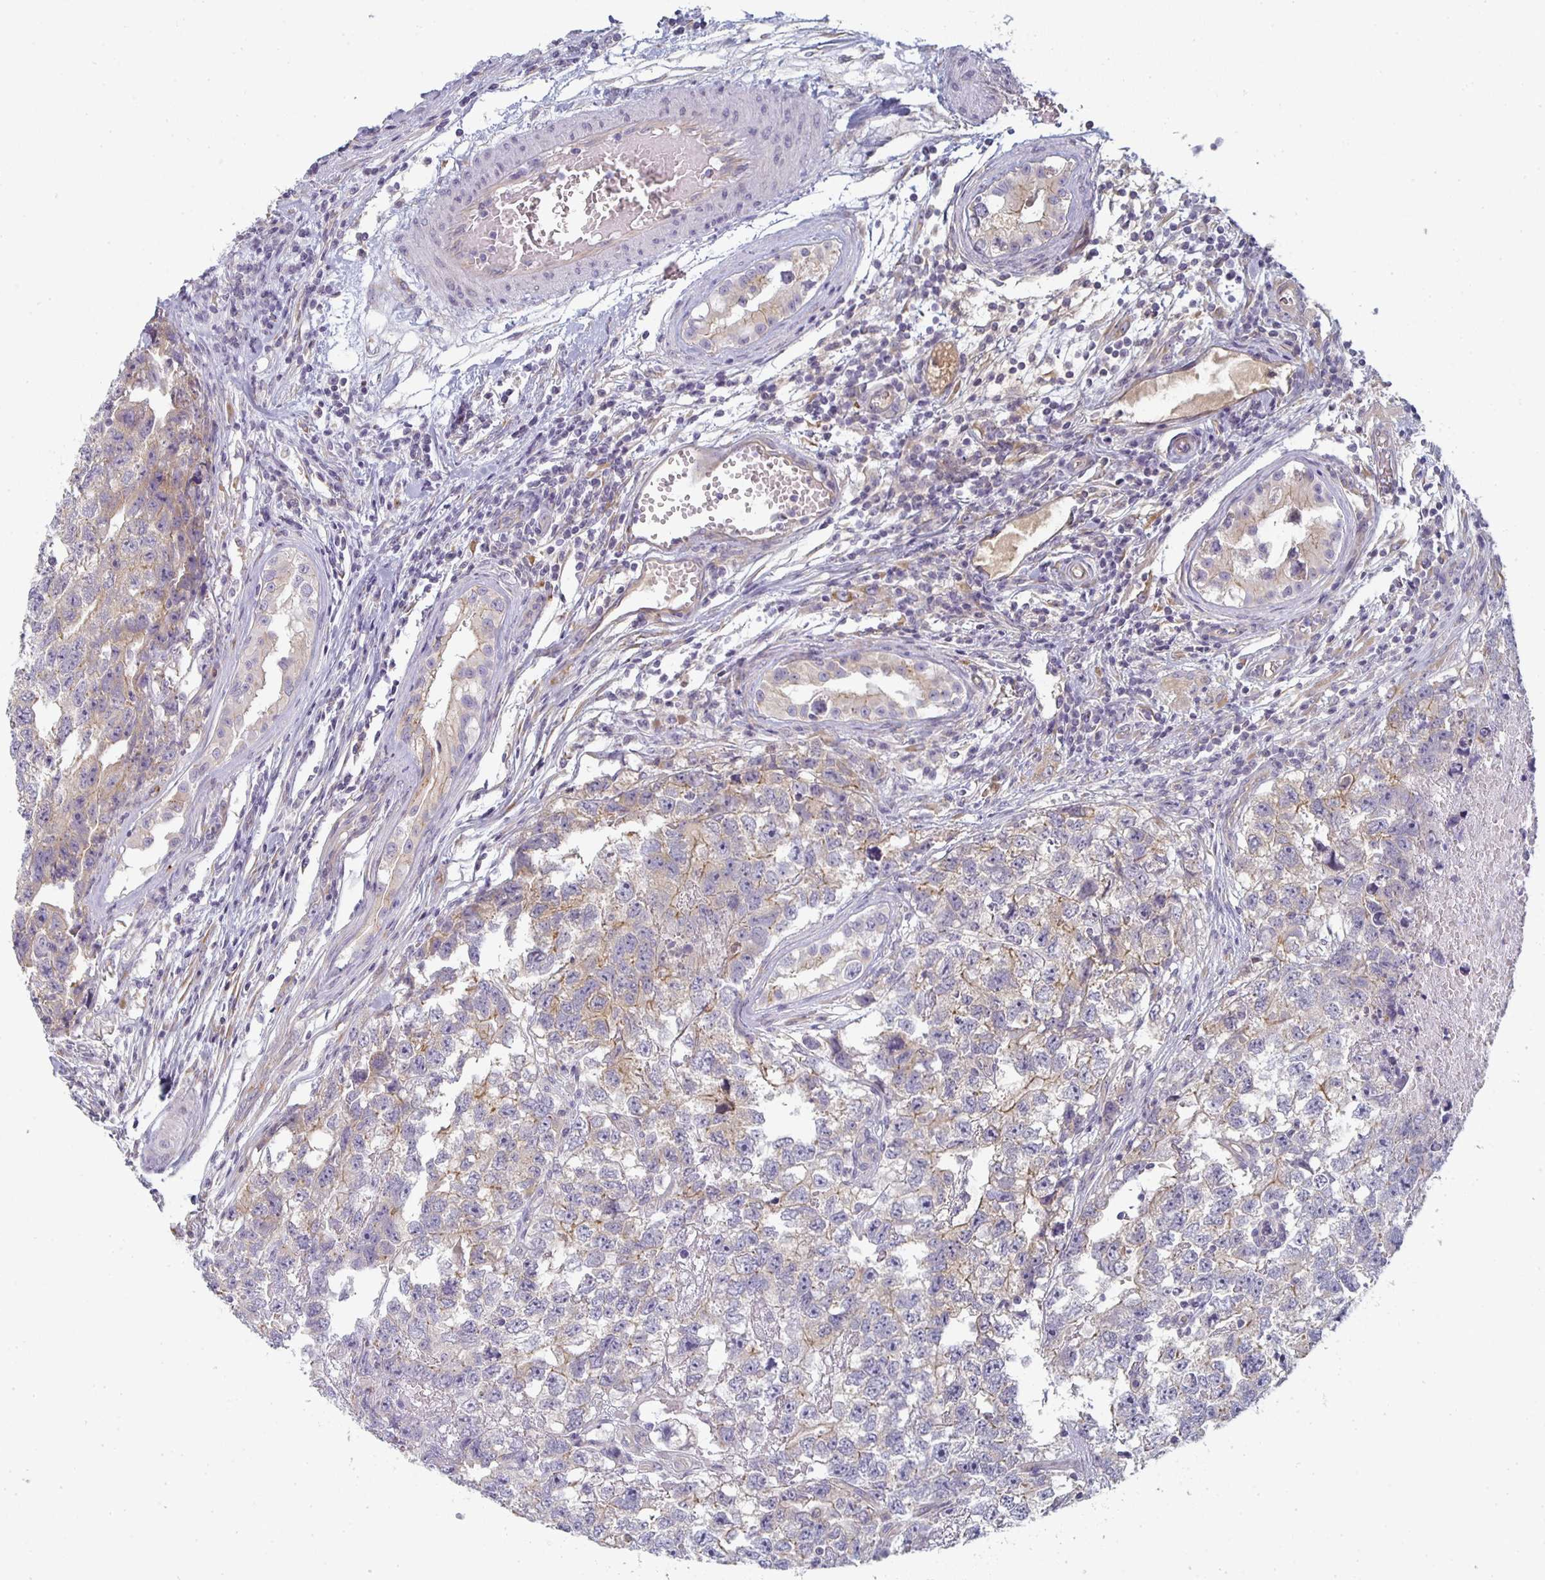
{"staining": {"intensity": "weak", "quantity": "<25%", "location": "cytoplasmic/membranous"}, "tissue": "testis cancer", "cell_type": "Tumor cells", "image_type": "cancer", "snomed": [{"axis": "morphology", "description": "Carcinoma, Embryonal, NOS"}, {"axis": "topography", "description": "Testis"}], "caption": "DAB (3,3'-diaminobenzidine) immunohistochemical staining of human testis cancer reveals no significant staining in tumor cells.", "gene": "CTHRC1", "patient": {"sex": "male", "age": 22}}